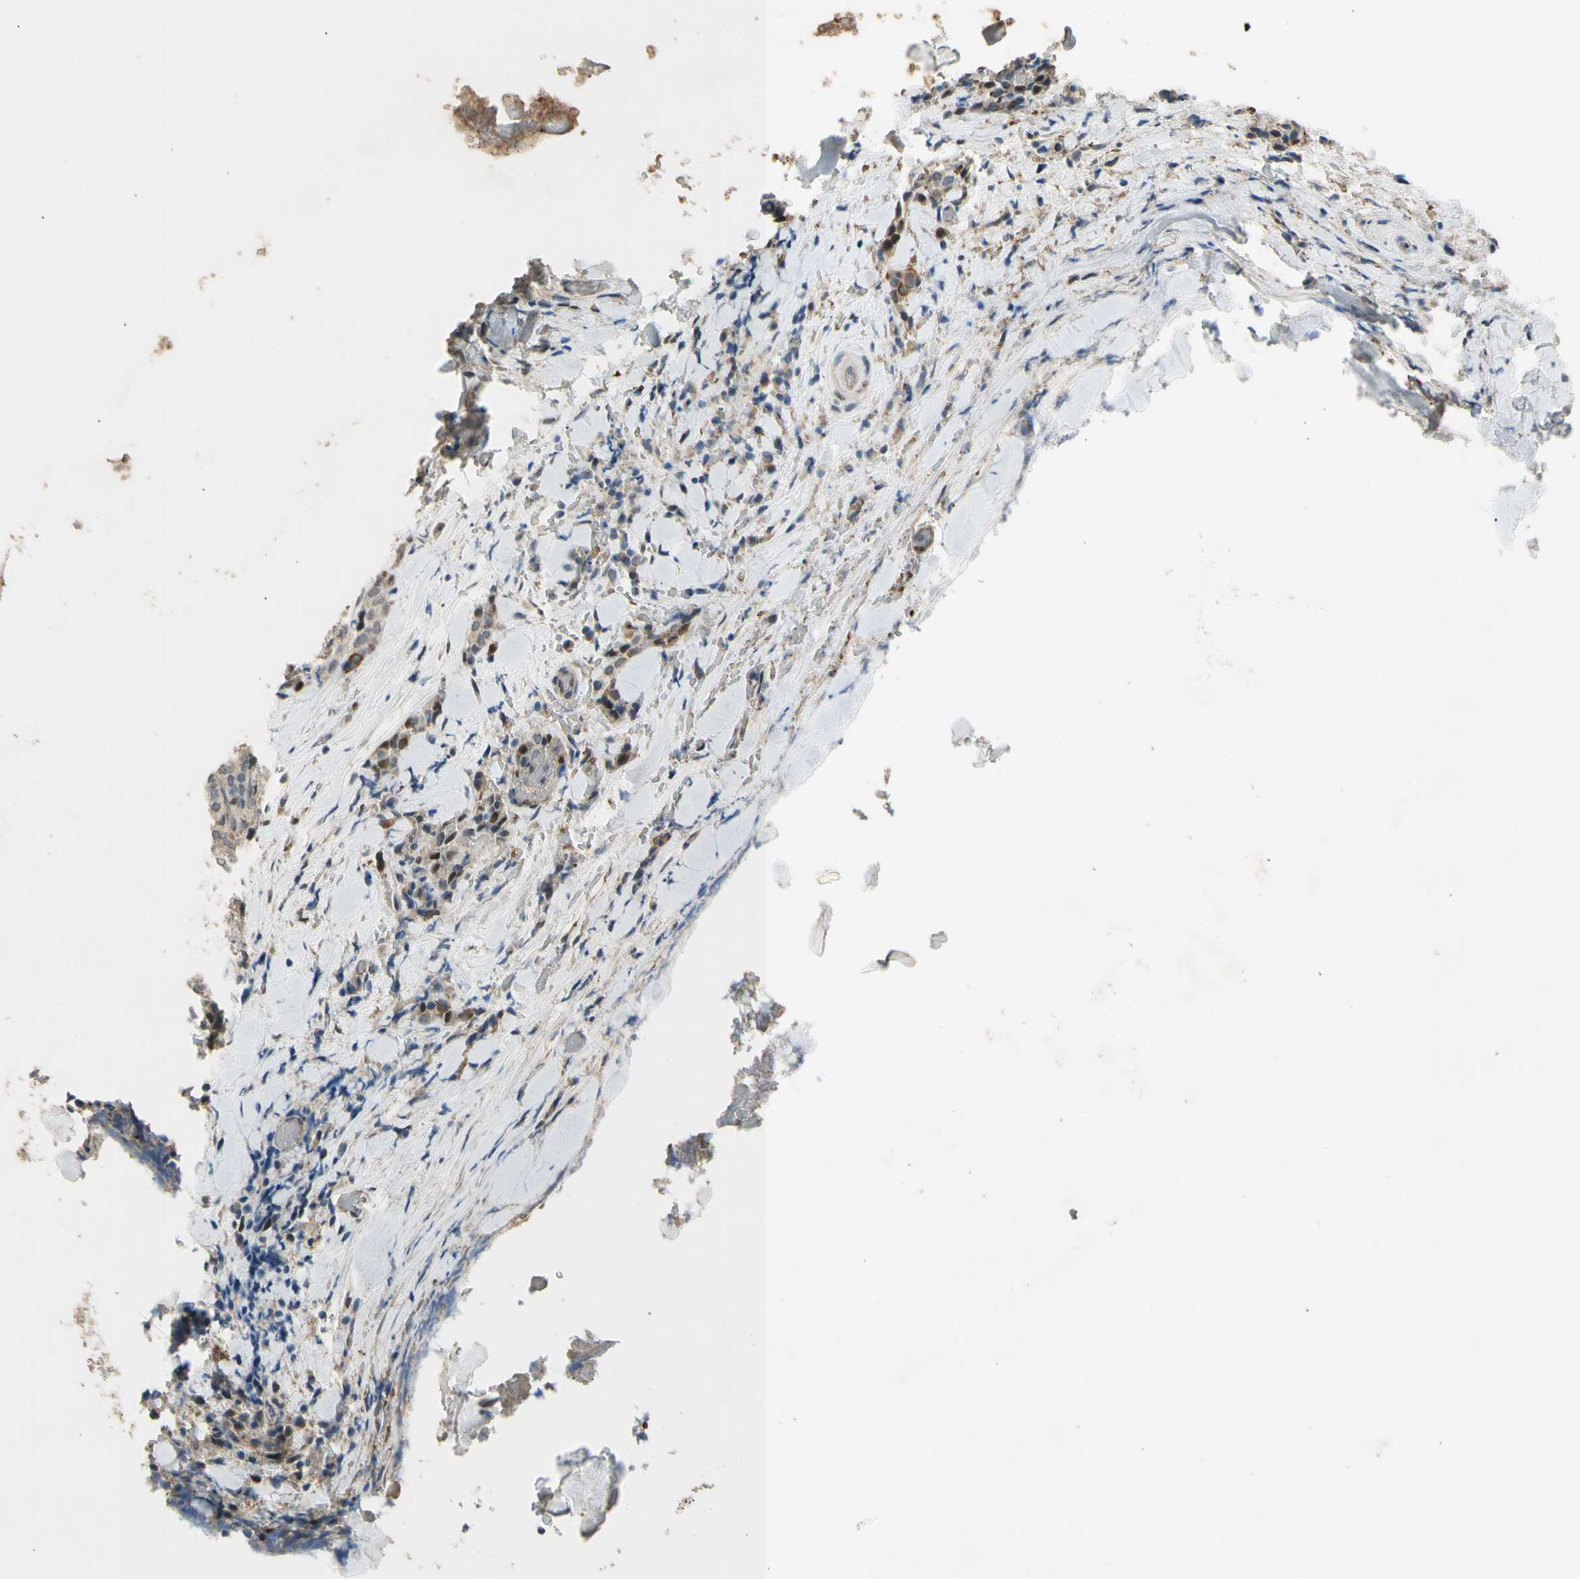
{"staining": {"intensity": "moderate", "quantity": "<25%", "location": "cytoplasmic/membranous"}, "tissue": "thyroid cancer", "cell_type": "Tumor cells", "image_type": "cancer", "snomed": [{"axis": "morphology", "description": "Normal tissue, NOS"}, {"axis": "morphology", "description": "Papillary adenocarcinoma, NOS"}, {"axis": "topography", "description": "Thyroid gland"}], "caption": "Immunohistochemistry (IHC) staining of thyroid papillary adenocarcinoma, which reveals low levels of moderate cytoplasmic/membranous expression in approximately <25% of tumor cells indicating moderate cytoplasmic/membranous protein staining. The staining was performed using DAB (3,3'-diaminobenzidine) (brown) for protein detection and nuclei were counterstained in hematoxylin (blue).", "gene": "ZNF184", "patient": {"sex": "female", "age": 30}}